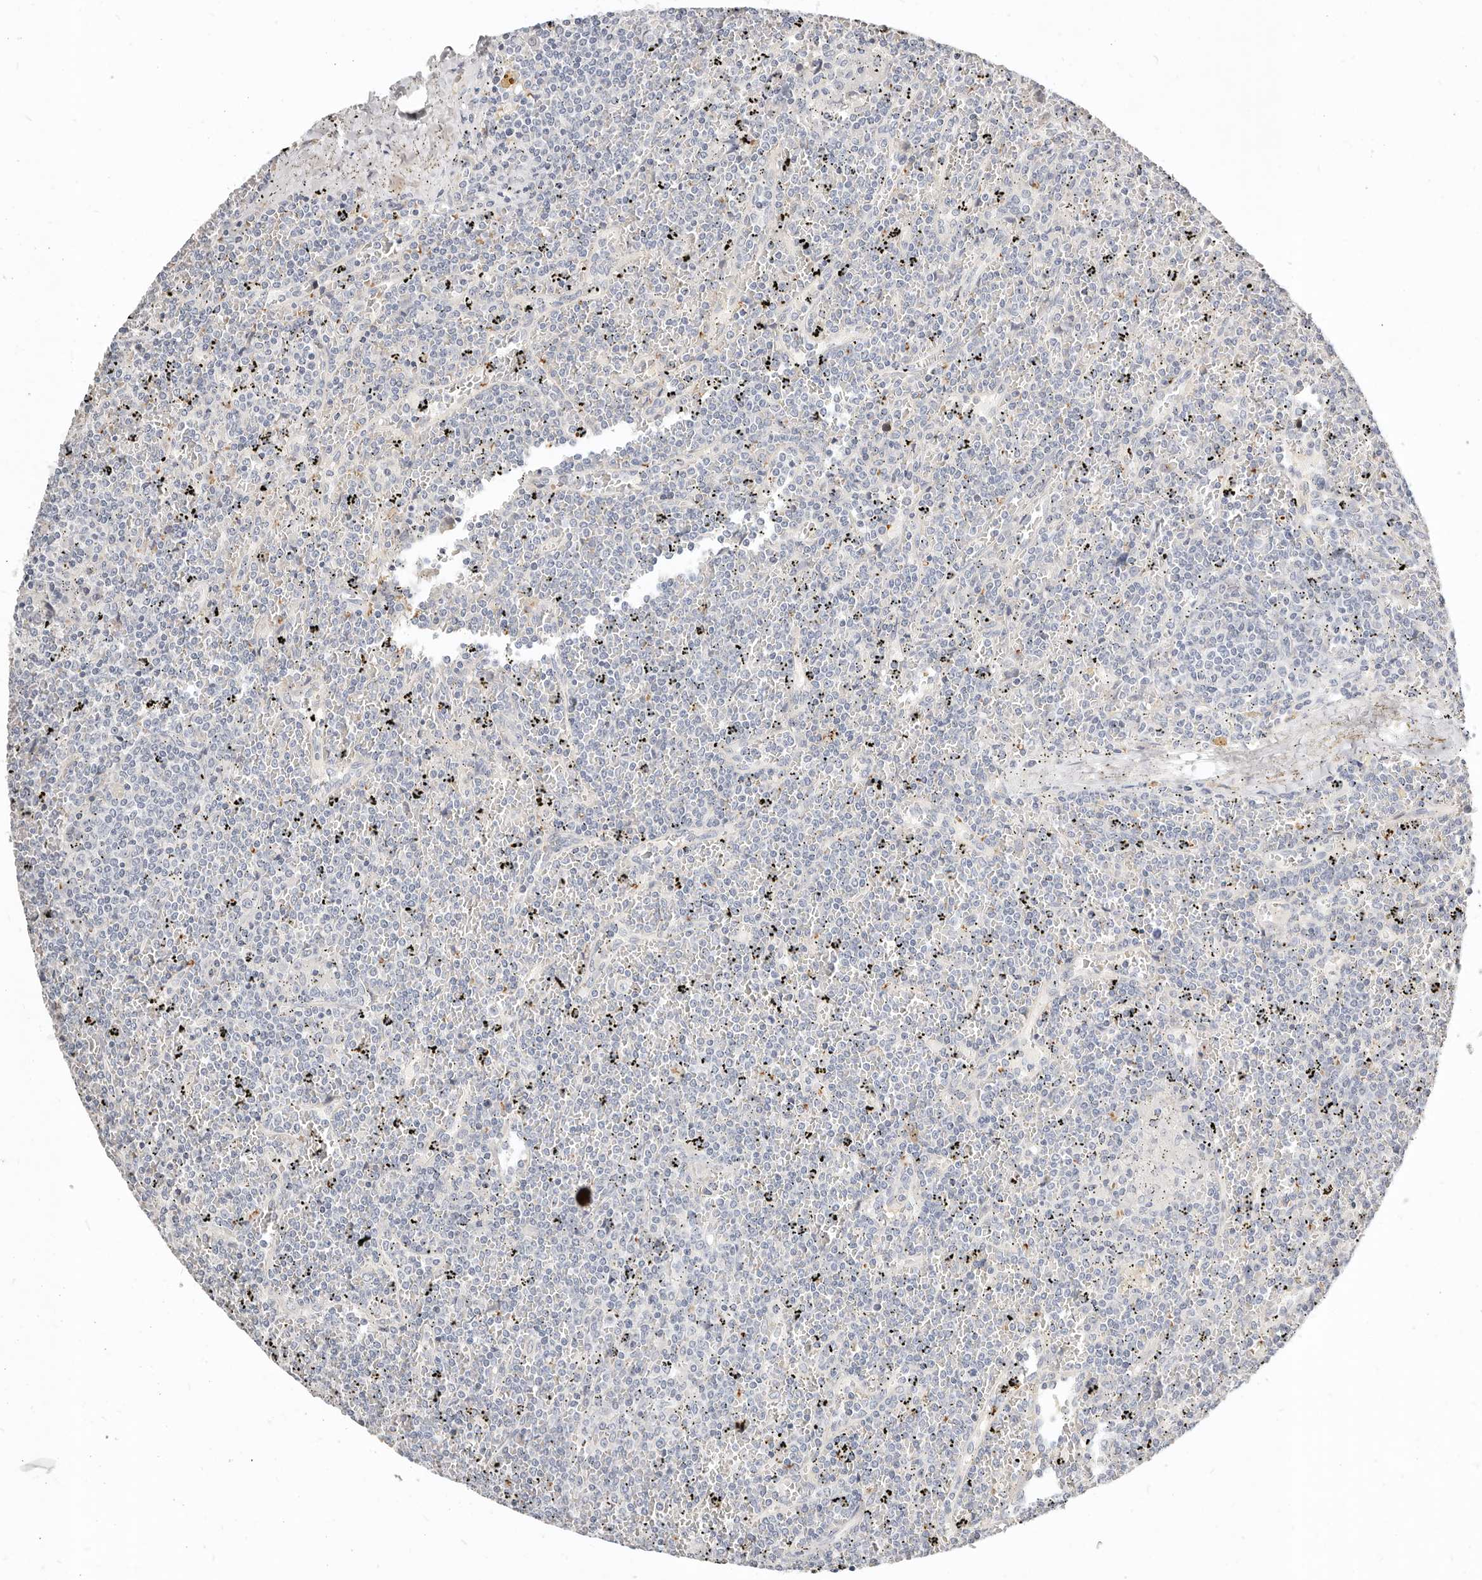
{"staining": {"intensity": "negative", "quantity": "none", "location": "none"}, "tissue": "lymphoma", "cell_type": "Tumor cells", "image_type": "cancer", "snomed": [{"axis": "morphology", "description": "Malignant lymphoma, non-Hodgkin's type, Low grade"}, {"axis": "topography", "description": "Spleen"}], "caption": "There is no significant staining in tumor cells of malignant lymphoma, non-Hodgkin's type (low-grade).", "gene": "TMEM63B", "patient": {"sex": "female", "age": 19}}